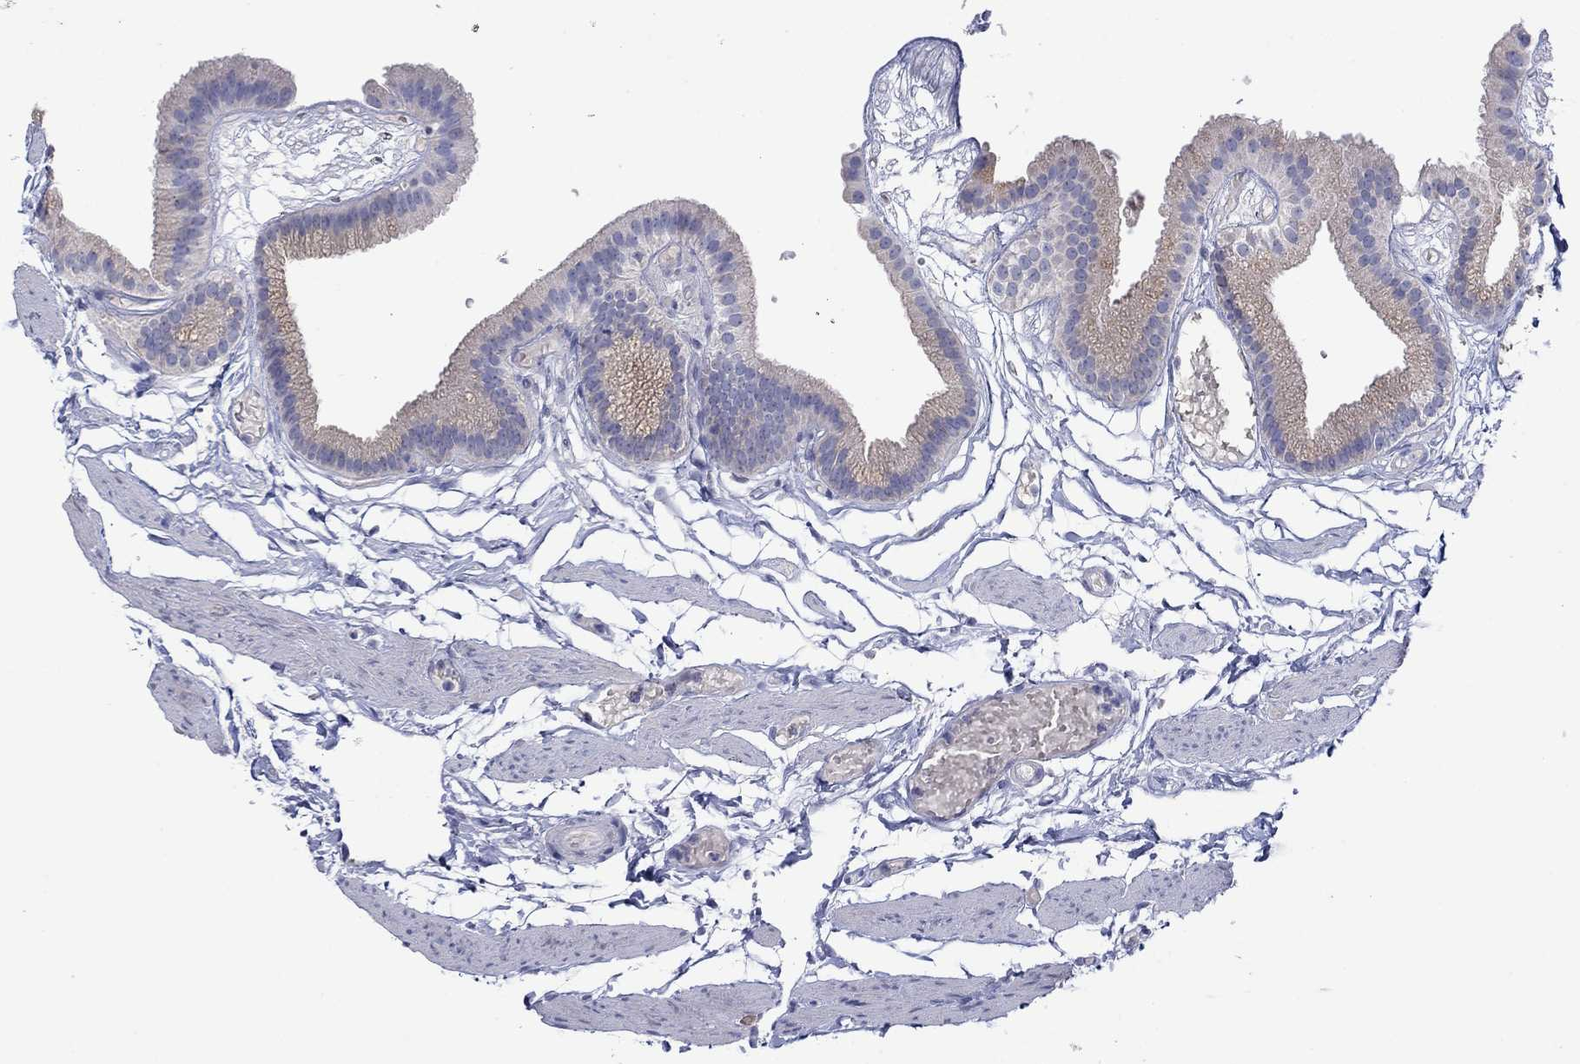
{"staining": {"intensity": "weak", "quantity": "<25%", "location": "cytoplasmic/membranous"}, "tissue": "gallbladder", "cell_type": "Glandular cells", "image_type": "normal", "snomed": [{"axis": "morphology", "description": "Normal tissue, NOS"}, {"axis": "topography", "description": "Gallbladder"}], "caption": "Immunohistochemical staining of unremarkable human gallbladder reveals no significant positivity in glandular cells. (Stains: DAB IHC with hematoxylin counter stain, Microscopy: brightfield microscopy at high magnification).", "gene": "PLCL2", "patient": {"sex": "female", "age": 45}}